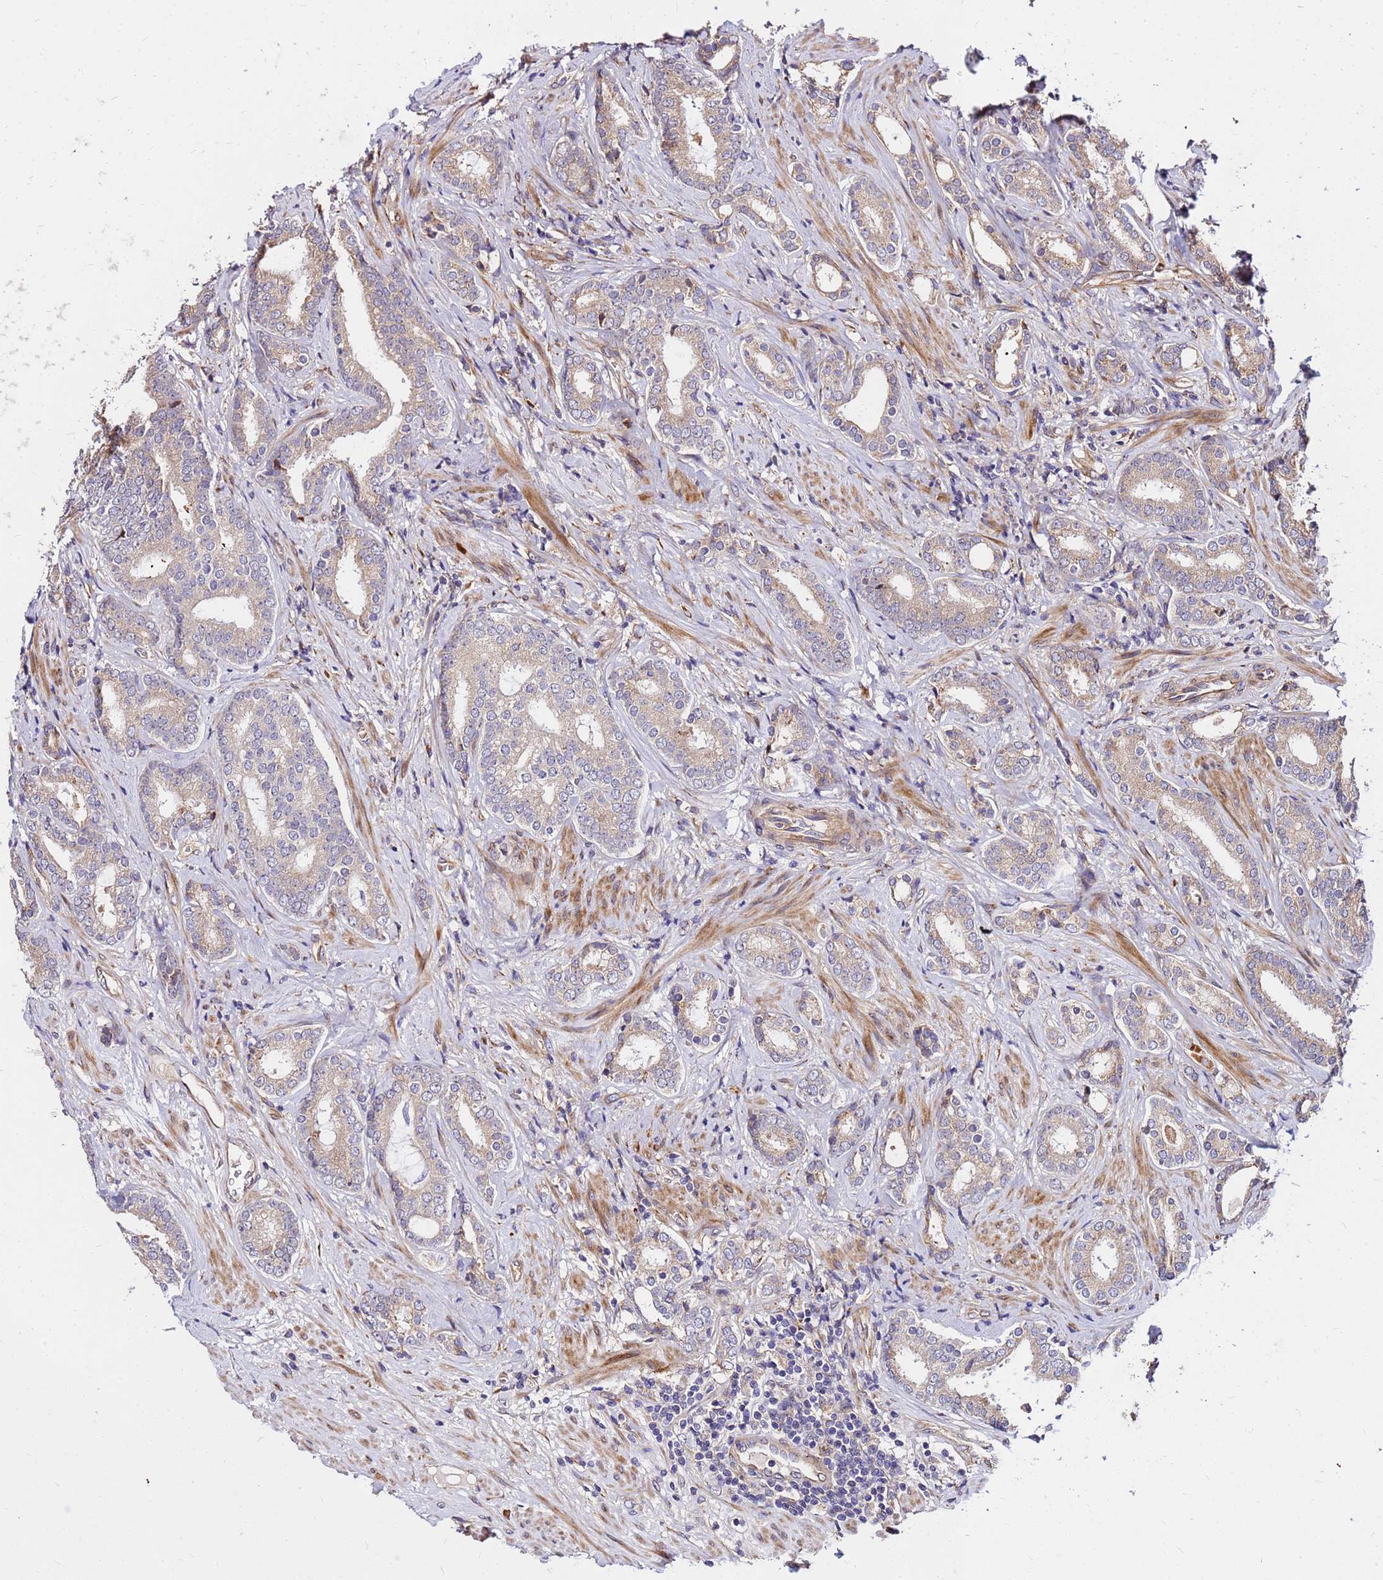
{"staining": {"intensity": "moderate", "quantity": "25%-75%", "location": "cytoplasmic/membranous"}, "tissue": "prostate cancer", "cell_type": "Tumor cells", "image_type": "cancer", "snomed": [{"axis": "morphology", "description": "Adenocarcinoma, High grade"}, {"axis": "topography", "description": "Prostate"}], "caption": "Immunohistochemical staining of human high-grade adenocarcinoma (prostate) shows medium levels of moderate cytoplasmic/membranous positivity in about 25%-75% of tumor cells.", "gene": "WWC2", "patient": {"sex": "male", "age": 63}}